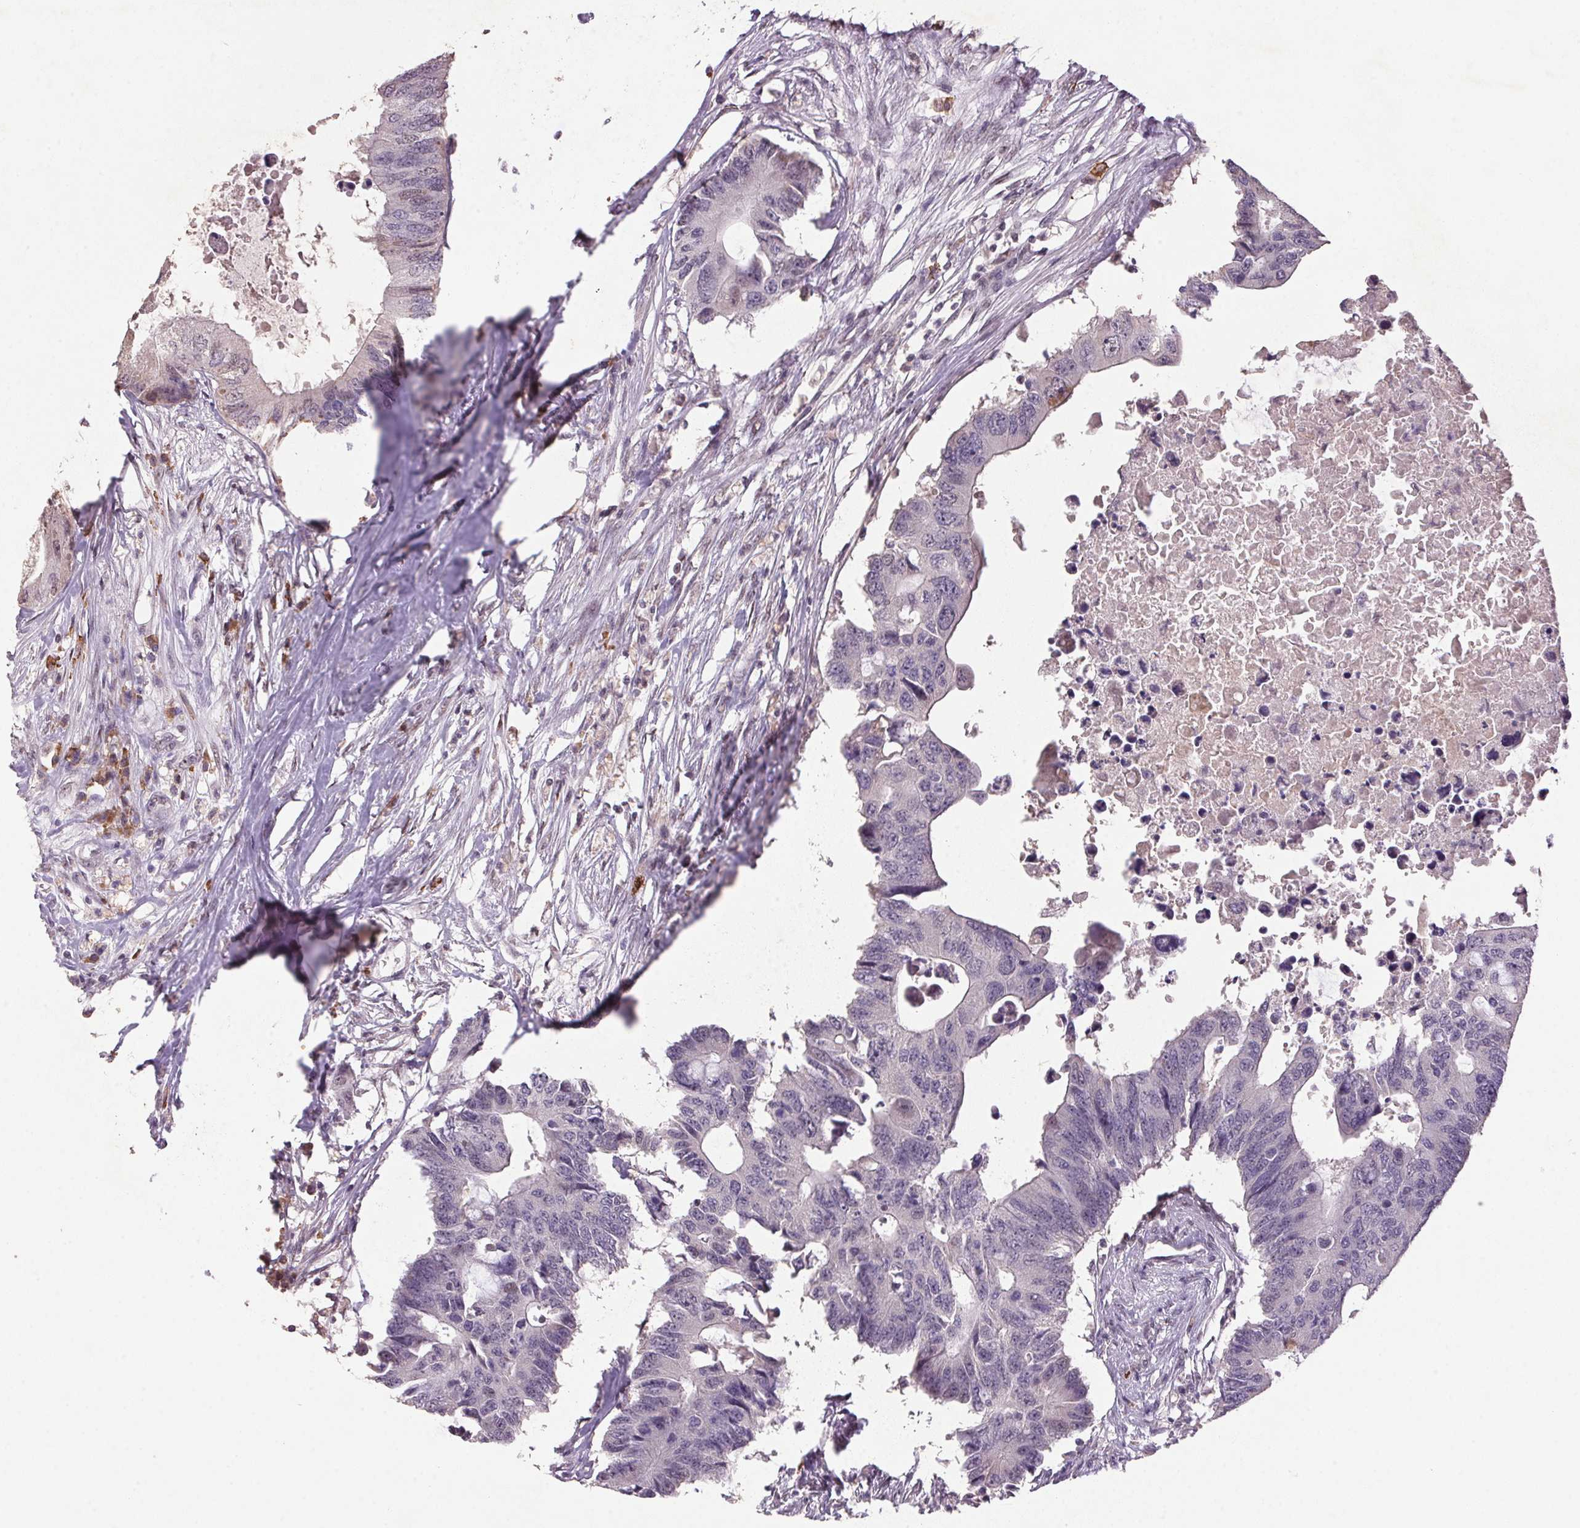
{"staining": {"intensity": "negative", "quantity": "none", "location": "none"}, "tissue": "colorectal cancer", "cell_type": "Tumor cells", "image_type": "cancer", "snomed": [{"axis": "morphology", "description": "Adenocarcinoma, NOS"}, {"axis": "topography", "description": "Colon"}], "caption": "The micrograph displays no staining of tumor cells in colorectal cancer (adenocarcinoma).", "gene": "ZBTB4", "patient": {"sex": "male", "age": 71}}